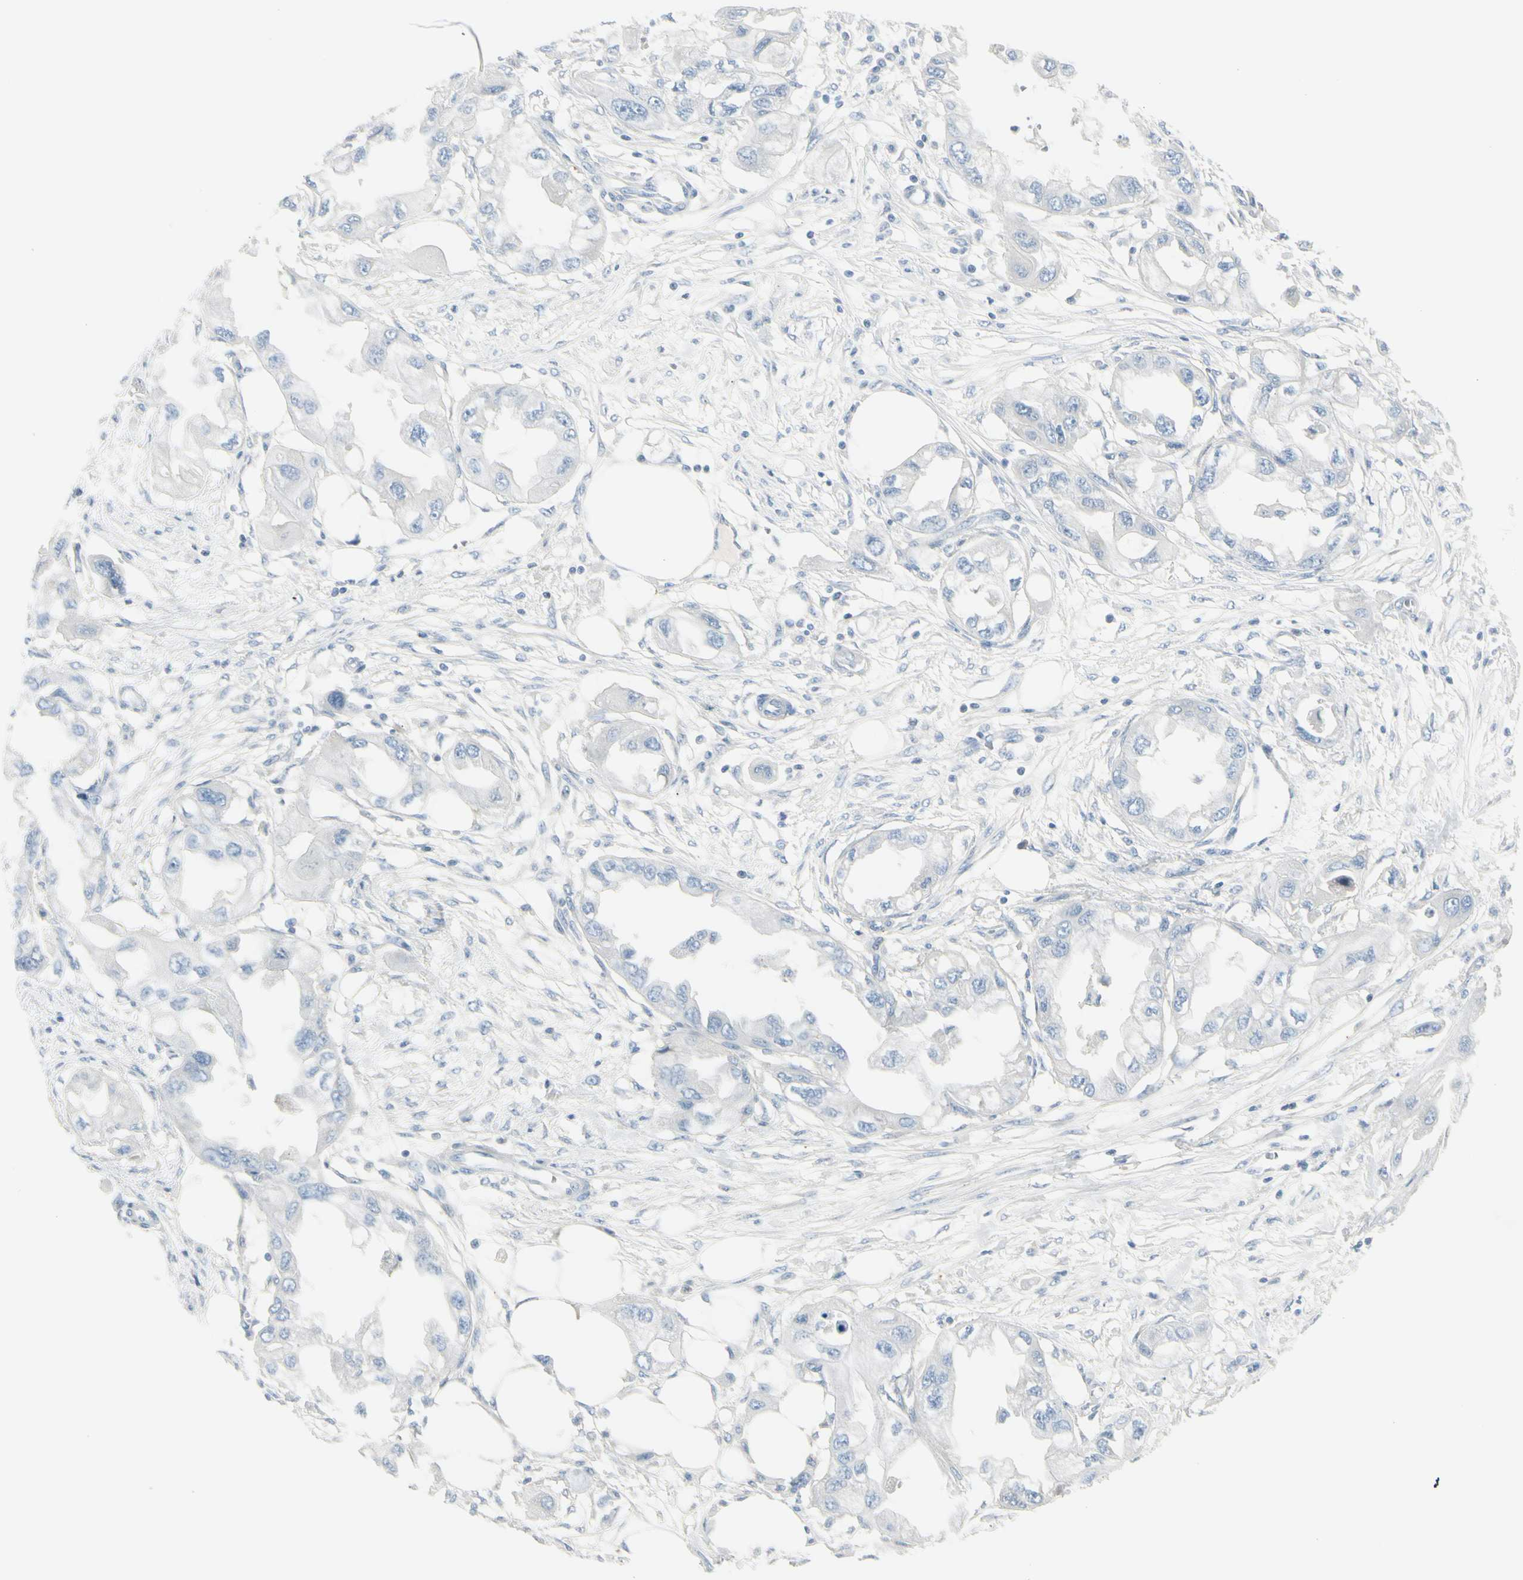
{"staining": {"intensity": "negative", "quantity": "none", "location": "none"}, "tissue": "endometrial cancer", "cell_type": "Tumor cells", "image_type": "cancer", "snomed": [{"axis": "morphology", "description": "Adenocarcinoma, NOS"}, {"axis": "topography", "description": "Endometrium"}], "caption": "An immunohistochemistry photomicrograph of endometrial cancer is shown. There is no staining in tumor cells of endometrial cancer.", "gene": "CACNA2D1", "patient": {"sex": "female", "age": 67}}